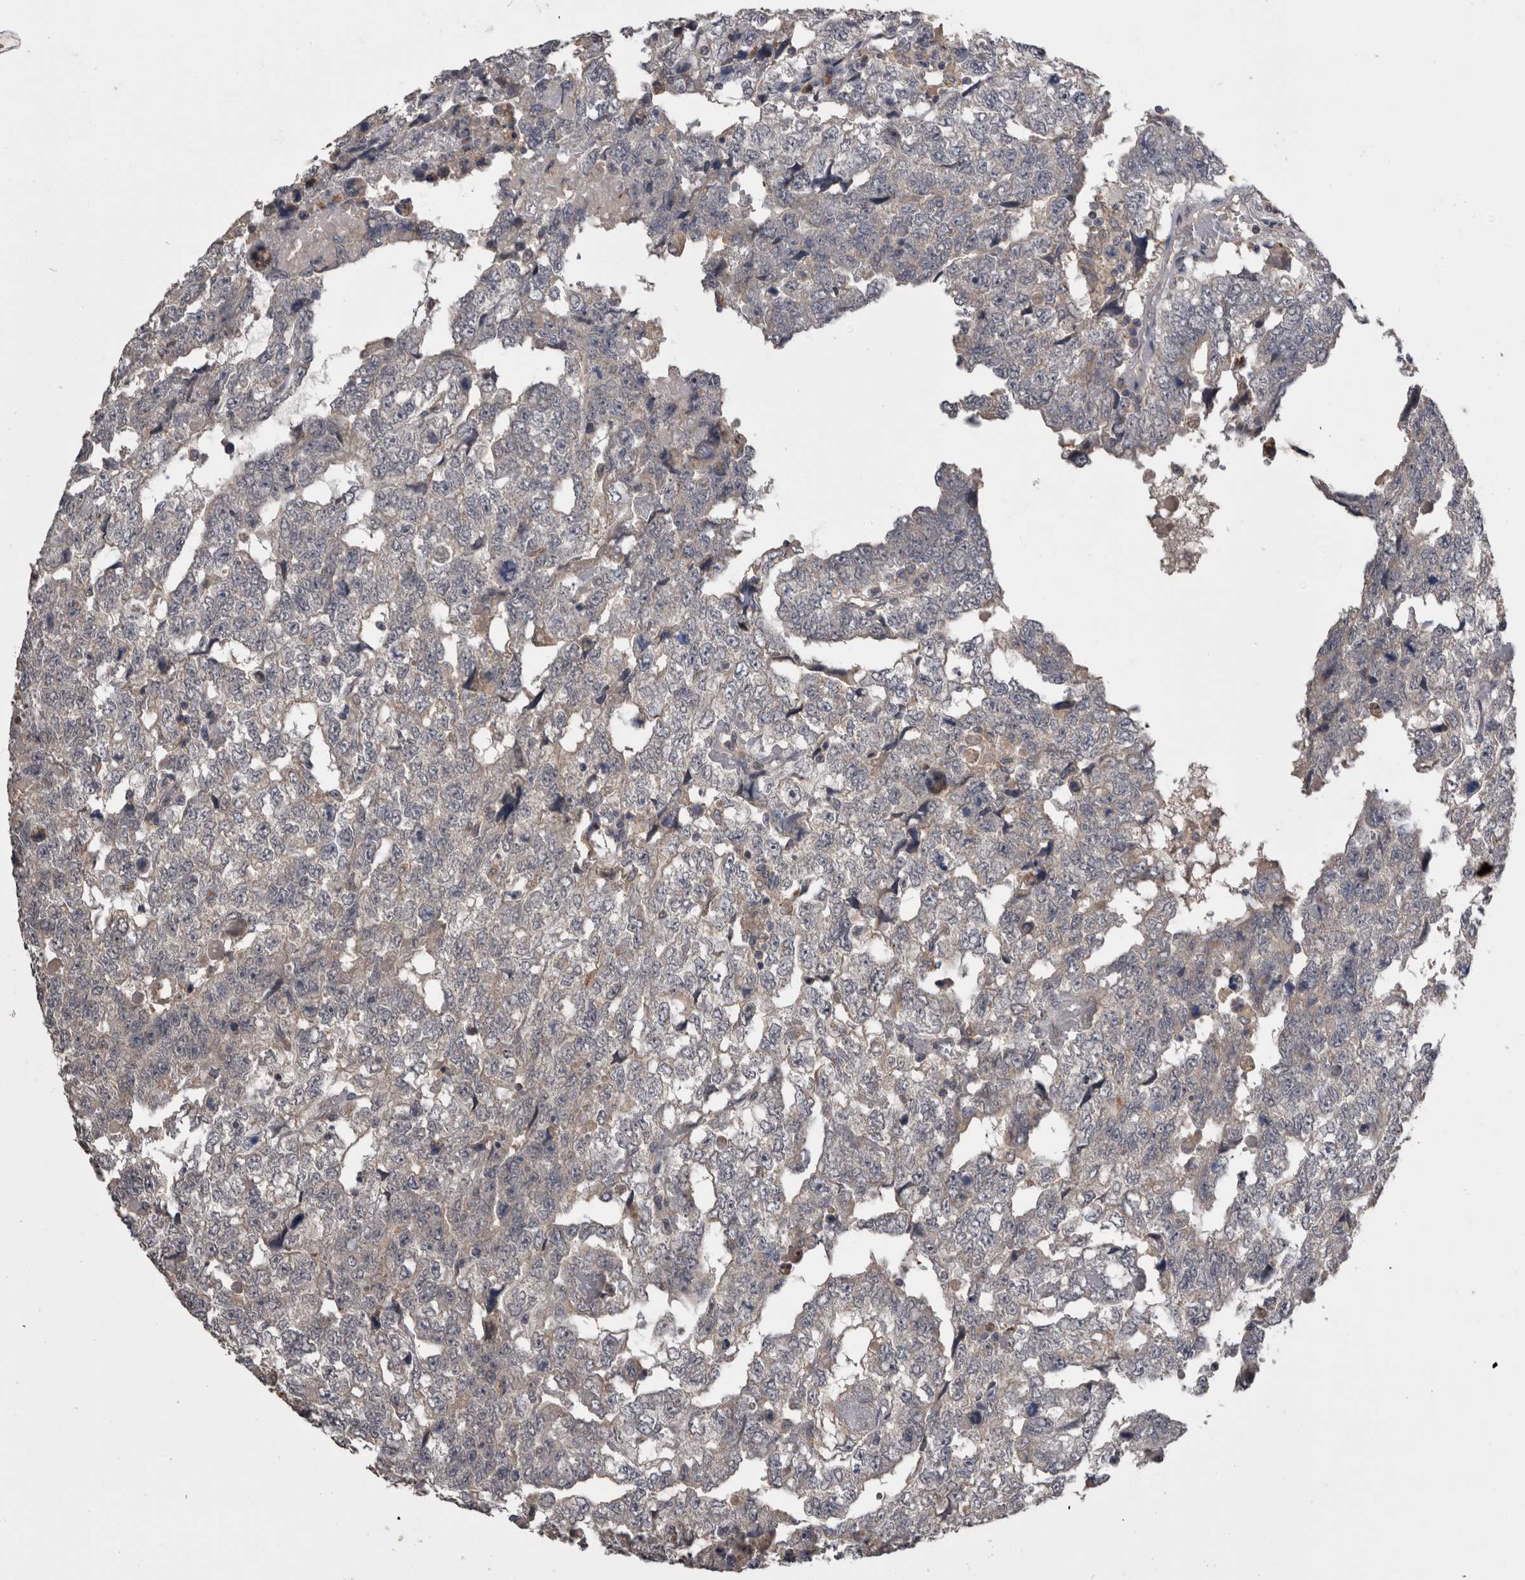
{"staining": {"intensity": "negative", "quantity": "none", "location": "none"}, "tissue": "testis cancer", "cell_type": "Tumor cells", "image_type": "cancer", "snomed": [{"axis": "morphology", "description": "Carcinoma, Embryonal, NOS"}, {"axis": "topography", "description": "Testis"}], "caption": "The micrograph reveals no significant staining in tumor cells of testis cancer.", "gene": "ANXA13", "patient": {"sex": "male", "age": 36}}